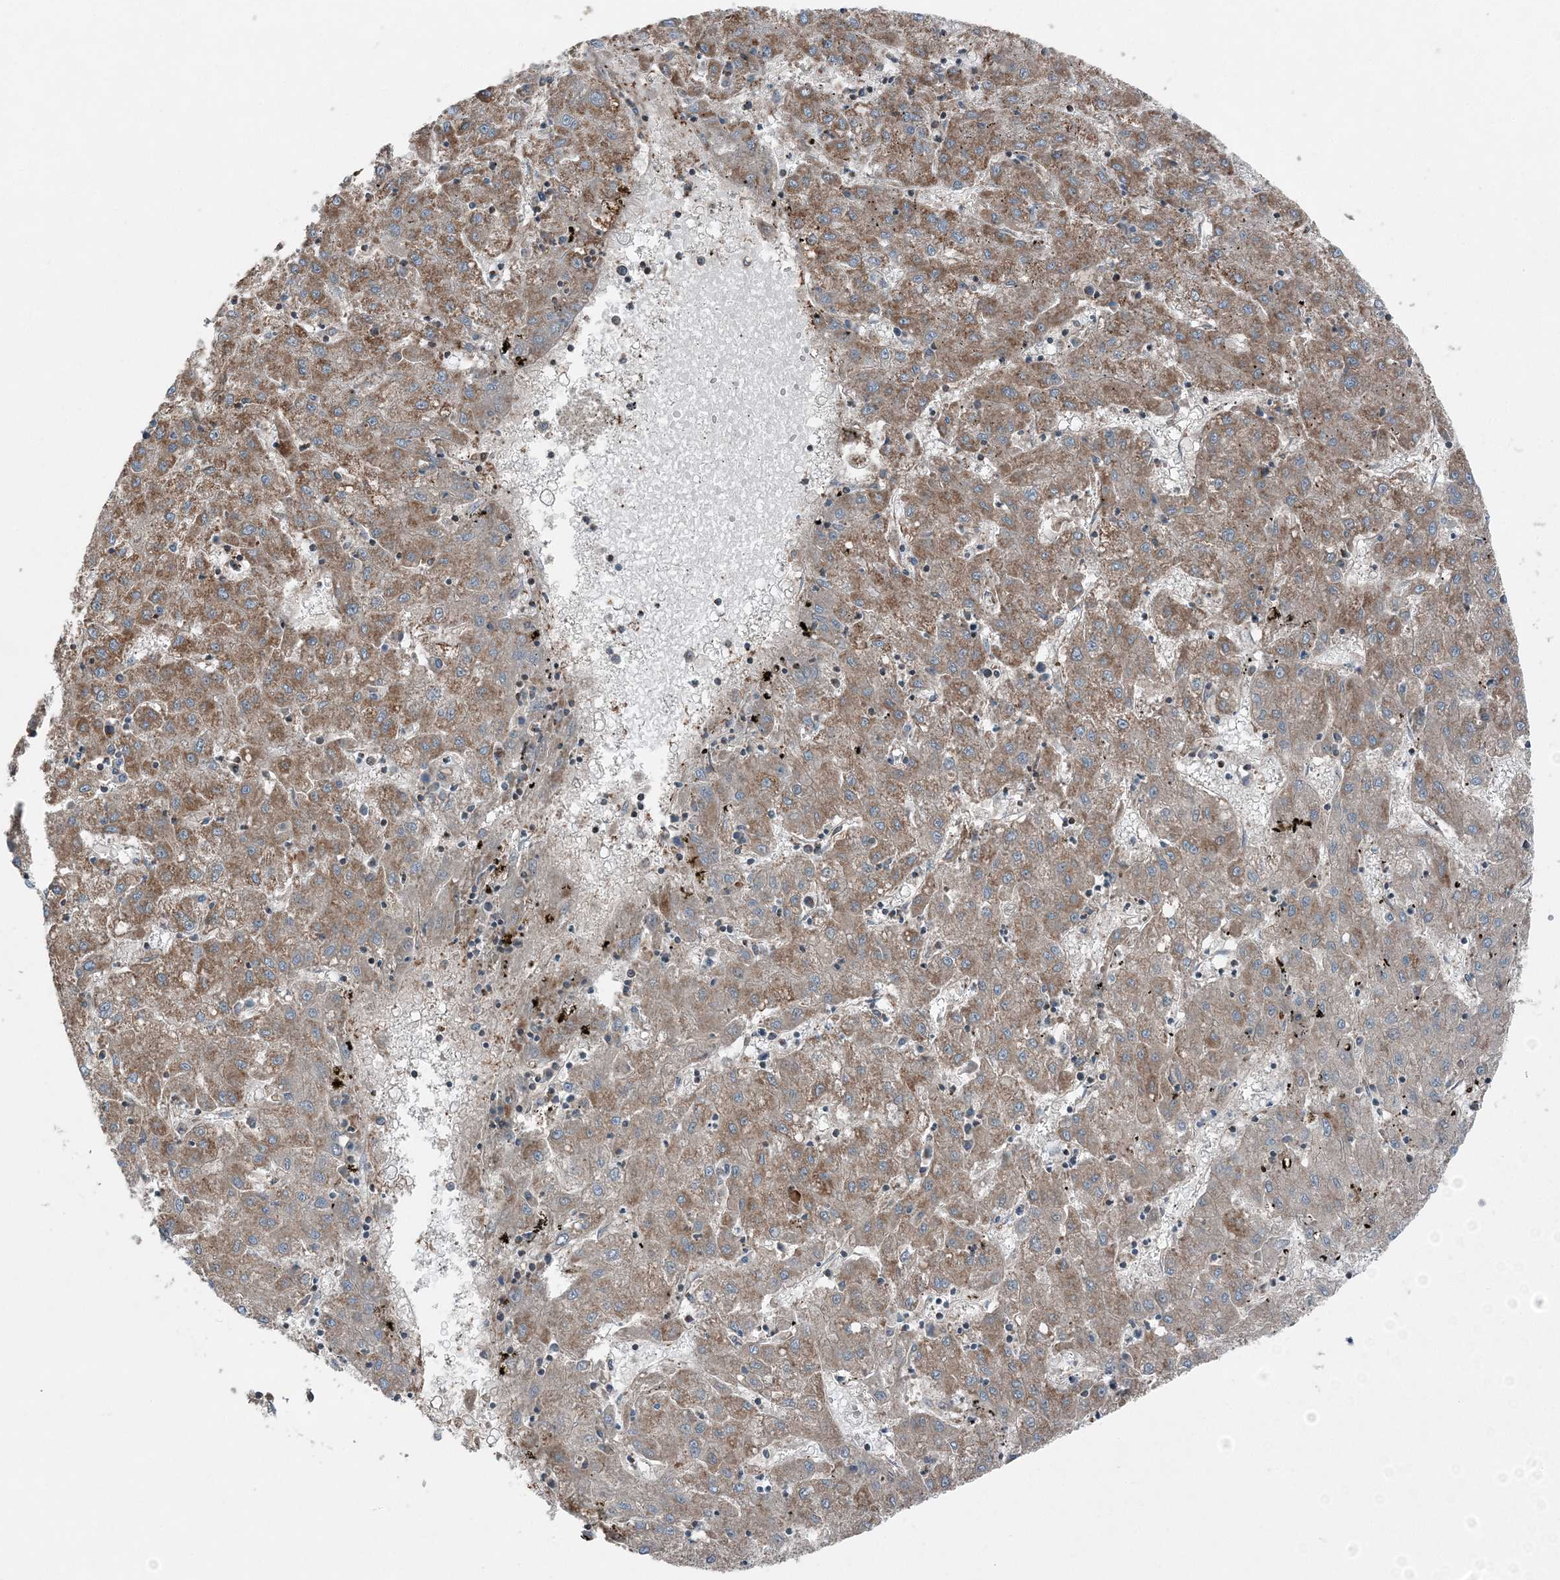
{"staining": {"intensity": "moderate", "quantity": "25%-75%", "location": "cytoplasmic/membranous"}, "tissue": "liver cancer", "cell_type": "Tumor cells", "image_type": "cancer", "snomed": [{"axis": "morphology", "description": "Carcinoma, Hepatocellular, NOS"}, {"axis": "topography", "description": "Liver"}], "caption": "Liver cancer was stained to show a protein in brown. There is medium levels of moderate cytoplasmic/membranous positivity in about 25%-75% of tumor cells.", "gene": "KY", "patient": {"sex": "male", "age": 72}}